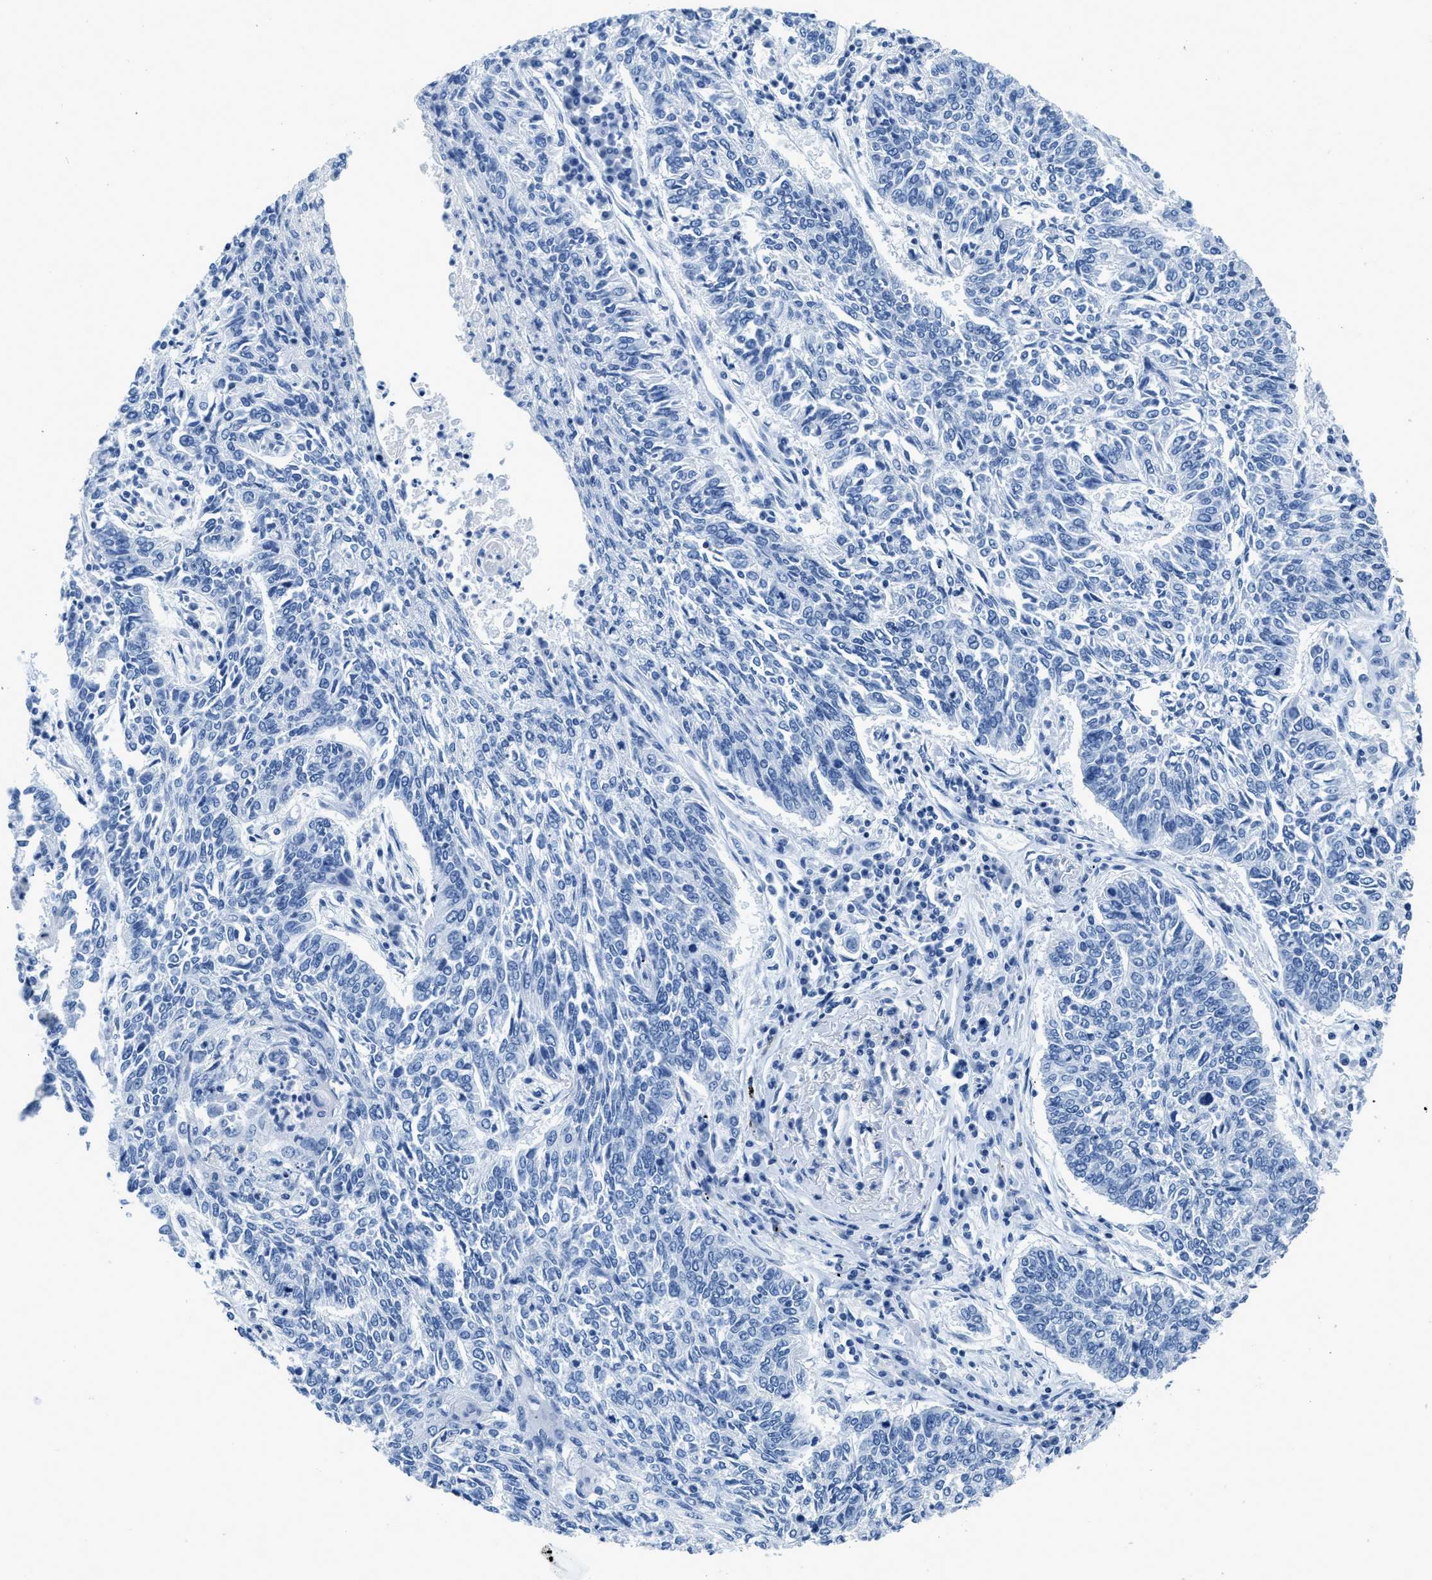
{"staining": {"intensity": "negative", "quantity": "none", "location": "none"}, "tissue": "lung cancer", "cell_type": "Tumor cells", "image_type": "cancer", "snomed": [{"axis": "morphology", "description": "Normal tissue, NOS"}, {"axis": "morphology", "description": "Squamous cell carcinoma, NOS"}, {"axis": "topography", "description": "Cartilage tissue"}, {"axis": "topography", "description": "Bronchus"}, {"axis": "topography", "description": "Lung"}], "caption": "Squamous cell carcinoma (lung) was stained to show a protein in brown. There is no significant positivity in tumor cells. The staining was performed using DAB to visualize the protein expression in brown, while the nuclei were stained in blue with hematoxylin (Magnification: 20x).", "gene": "NFATC2", "patient": {"sex": "female", "age": 49}}